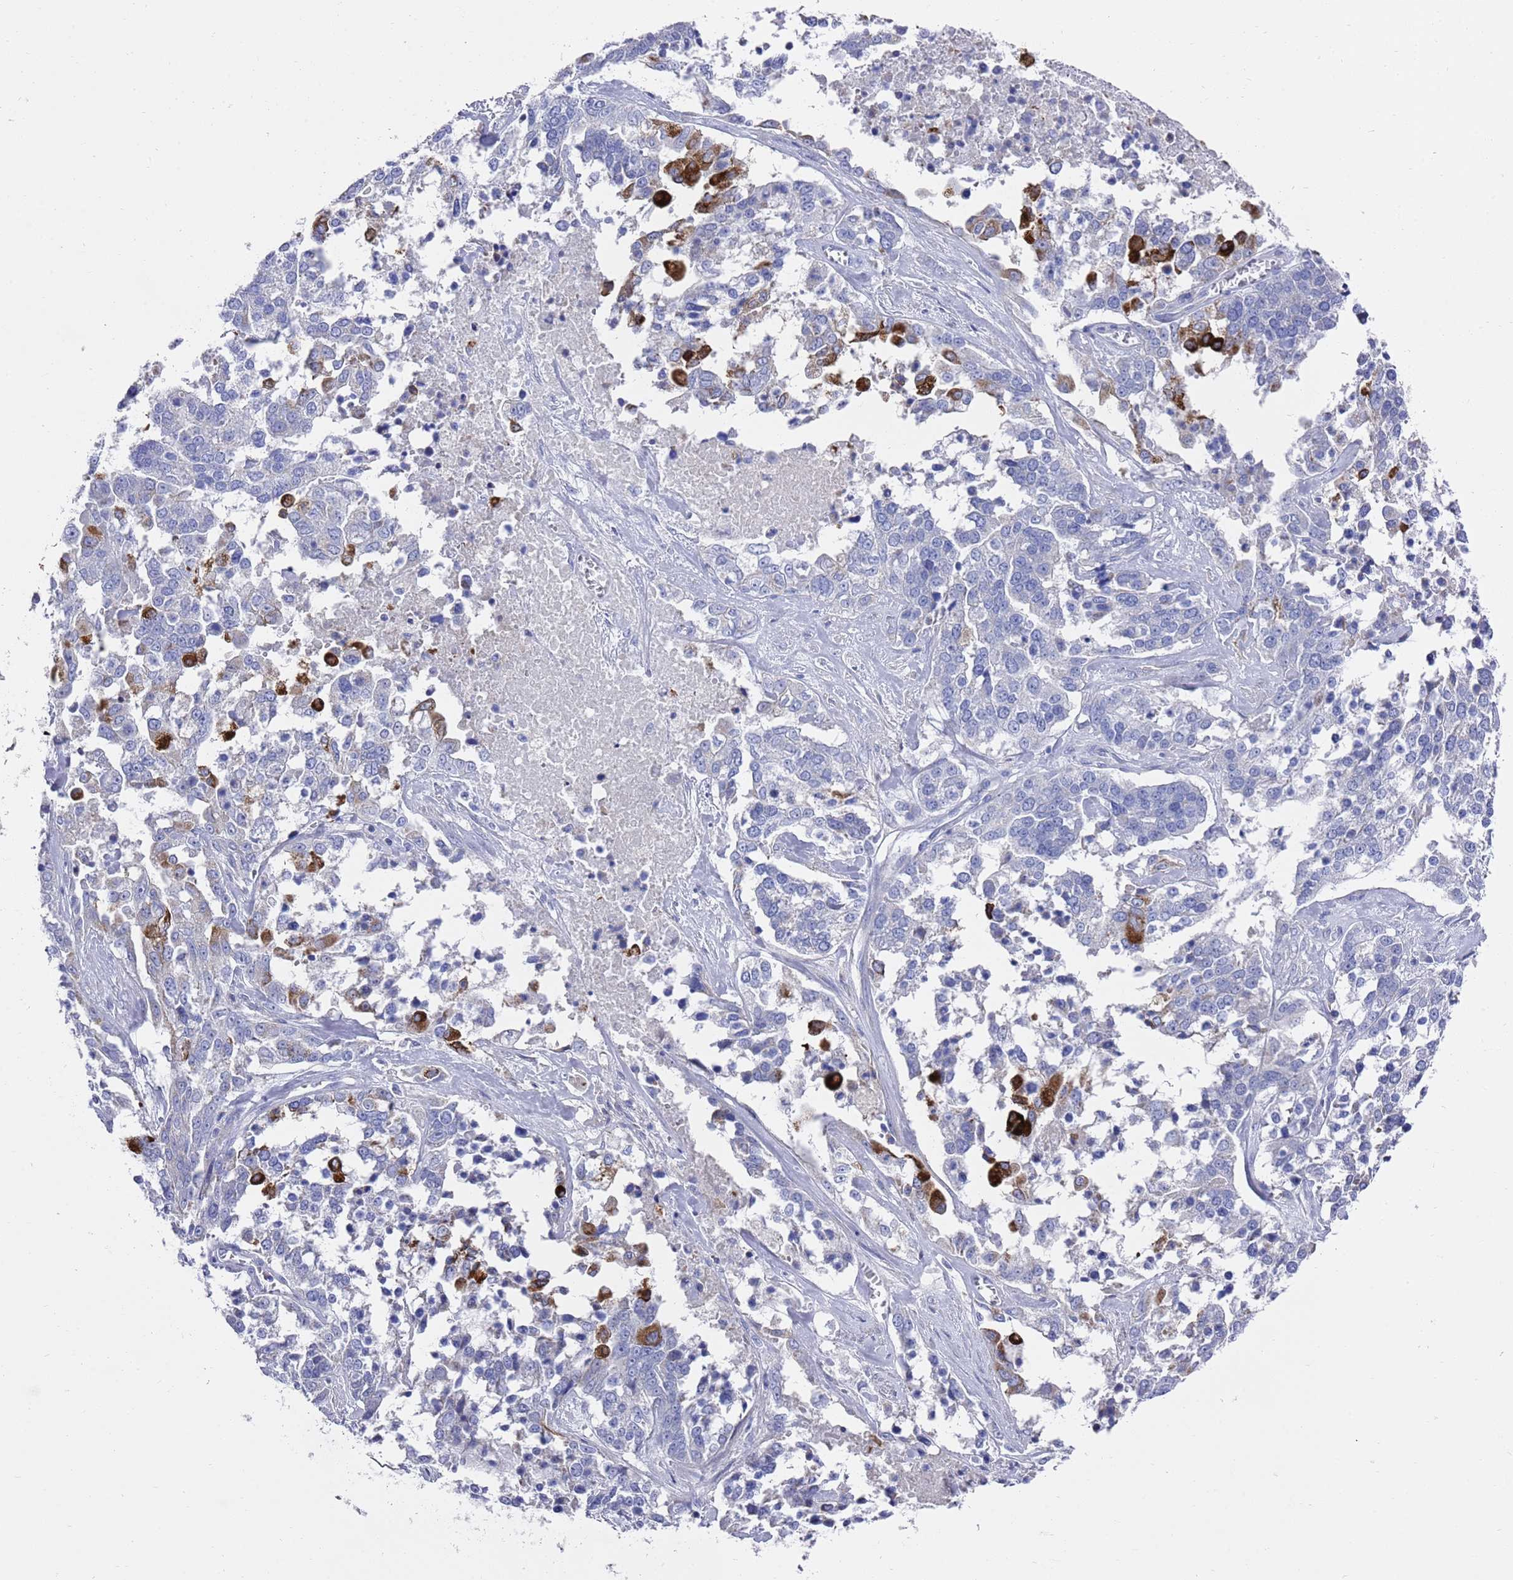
{"staining": {"intensity": "strong", "quantity": "<25%", "location": "cytoplasmic/membranous"}, "tissue": "ovarian cancer", "cell_type": "Tumor cells", "image_type": "cancer", "snomed": [{"axis": "morphology", "description": "Cystadenocarcinoma, serous, NOS"}, {"axis": "topography", "description": "Ovary"}], "caption": "IHC histopathology image of neoplastic tissue: human ovarian serous cystadenocarcinoma stained using IHC demonstrates medium levels of strong protein expression localized specifically in the cytoplasmic/membranous of tumor cells, appearing as a cytoplasmic/membranous brown color.", "gene": "SCAPER", "patient": {"sex": "female", "age": 44}}